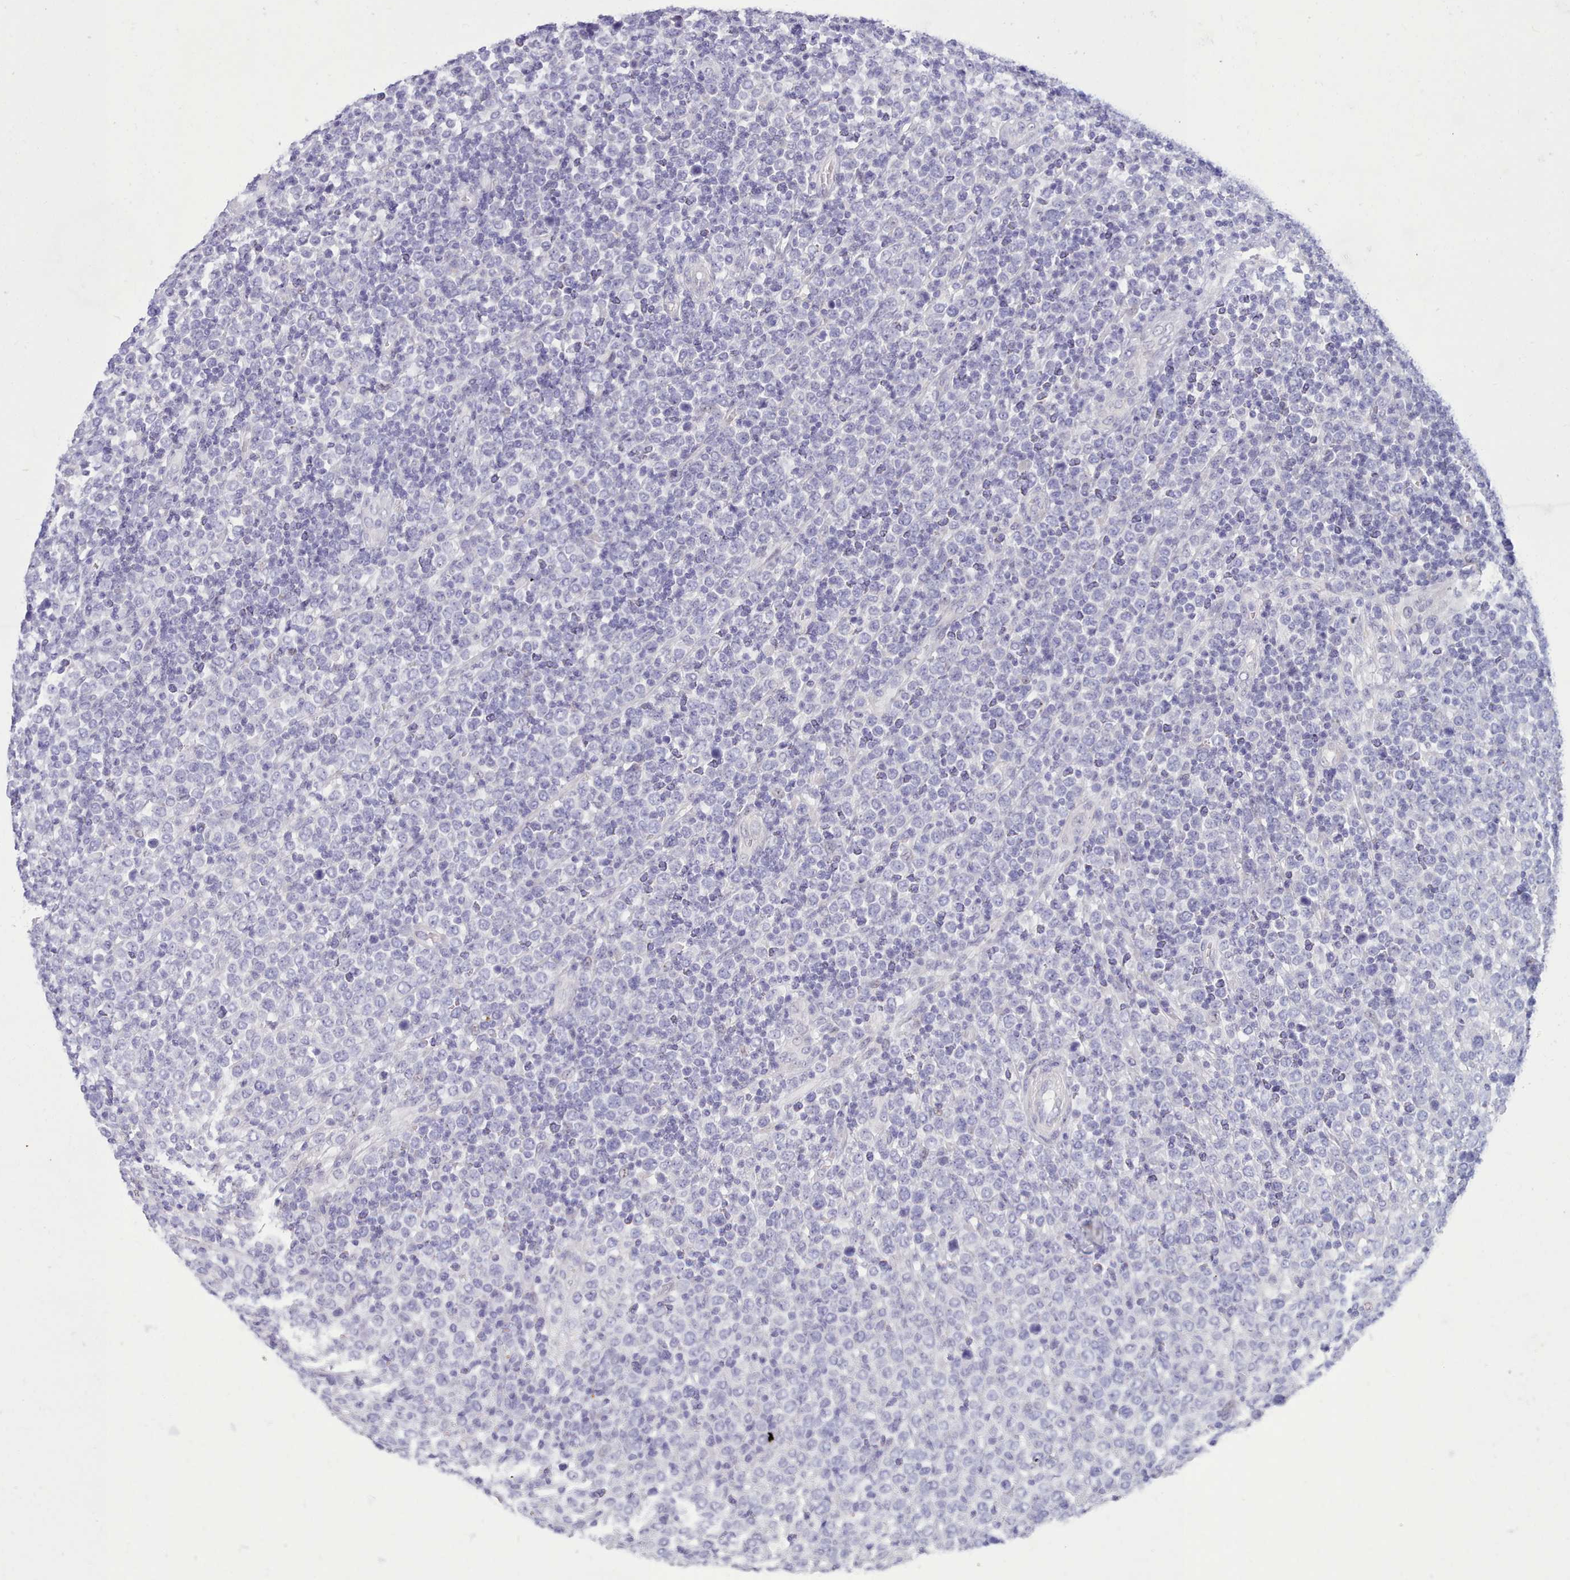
{"staining": {"intensity": "negative", "quantity": "none", "location": "none"}, "tissue": "lymphoma", "cell_type": "Tumor cells", "image_type": "cancer", "snomed": [{"axis": "morphology", "description": "Malignant lymphoma, non-Hodgkin's type, High grade"}, {"axis": "topography", "description": "Soft tissue"}], "caption": "This histopathology image is of high-grade malignant lymphoma, non-Hodgkin's type stained with immunohistochemistry to label a protein in brown with the nuclei are counter-stained blue. There is no positivity in tumor cells.", "gene": "TMEM253", "patient": {"sex": "female", "age": 56}}